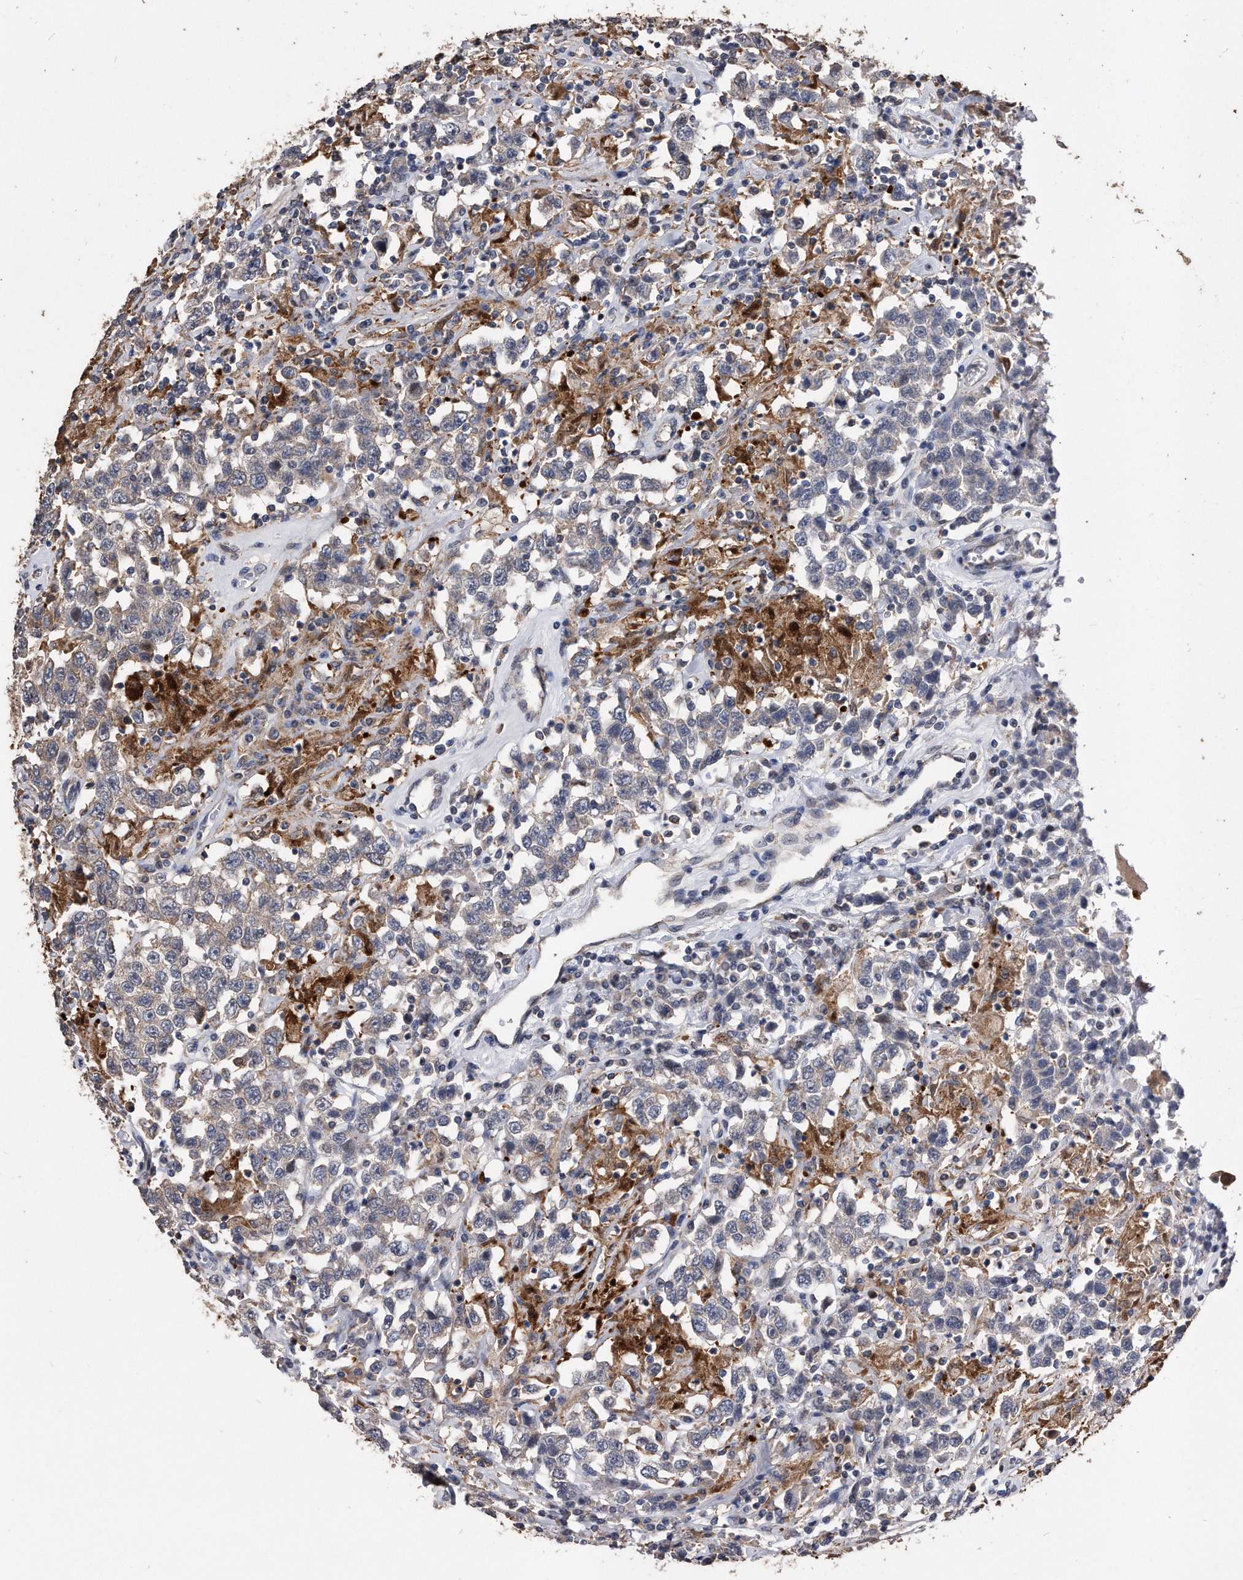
{"staining": {"intensity": "weak", "quantity": "25%-75%", "location": "cytoplasmic/membranous"}, "tissue": "testis cancer", "cell_type": "Tumor cells", "image_type": "cancer", "snomed": [{"axis": "morphology", "description": "Seminoma, NOS"}, {"axis": "topography", "description": "Testis"}], "caption": "Brown immunohistochemical staining in human seminoma (testis) exhibits weak cytoplasmic/membranous positivity in approximately 25%-75% of tumor cells. Immunohistochemistry stains the protein in brown and the nuclei are stained blue.", "gene": "IL20RA", "patient": {"sex": "male", "age": 41}}